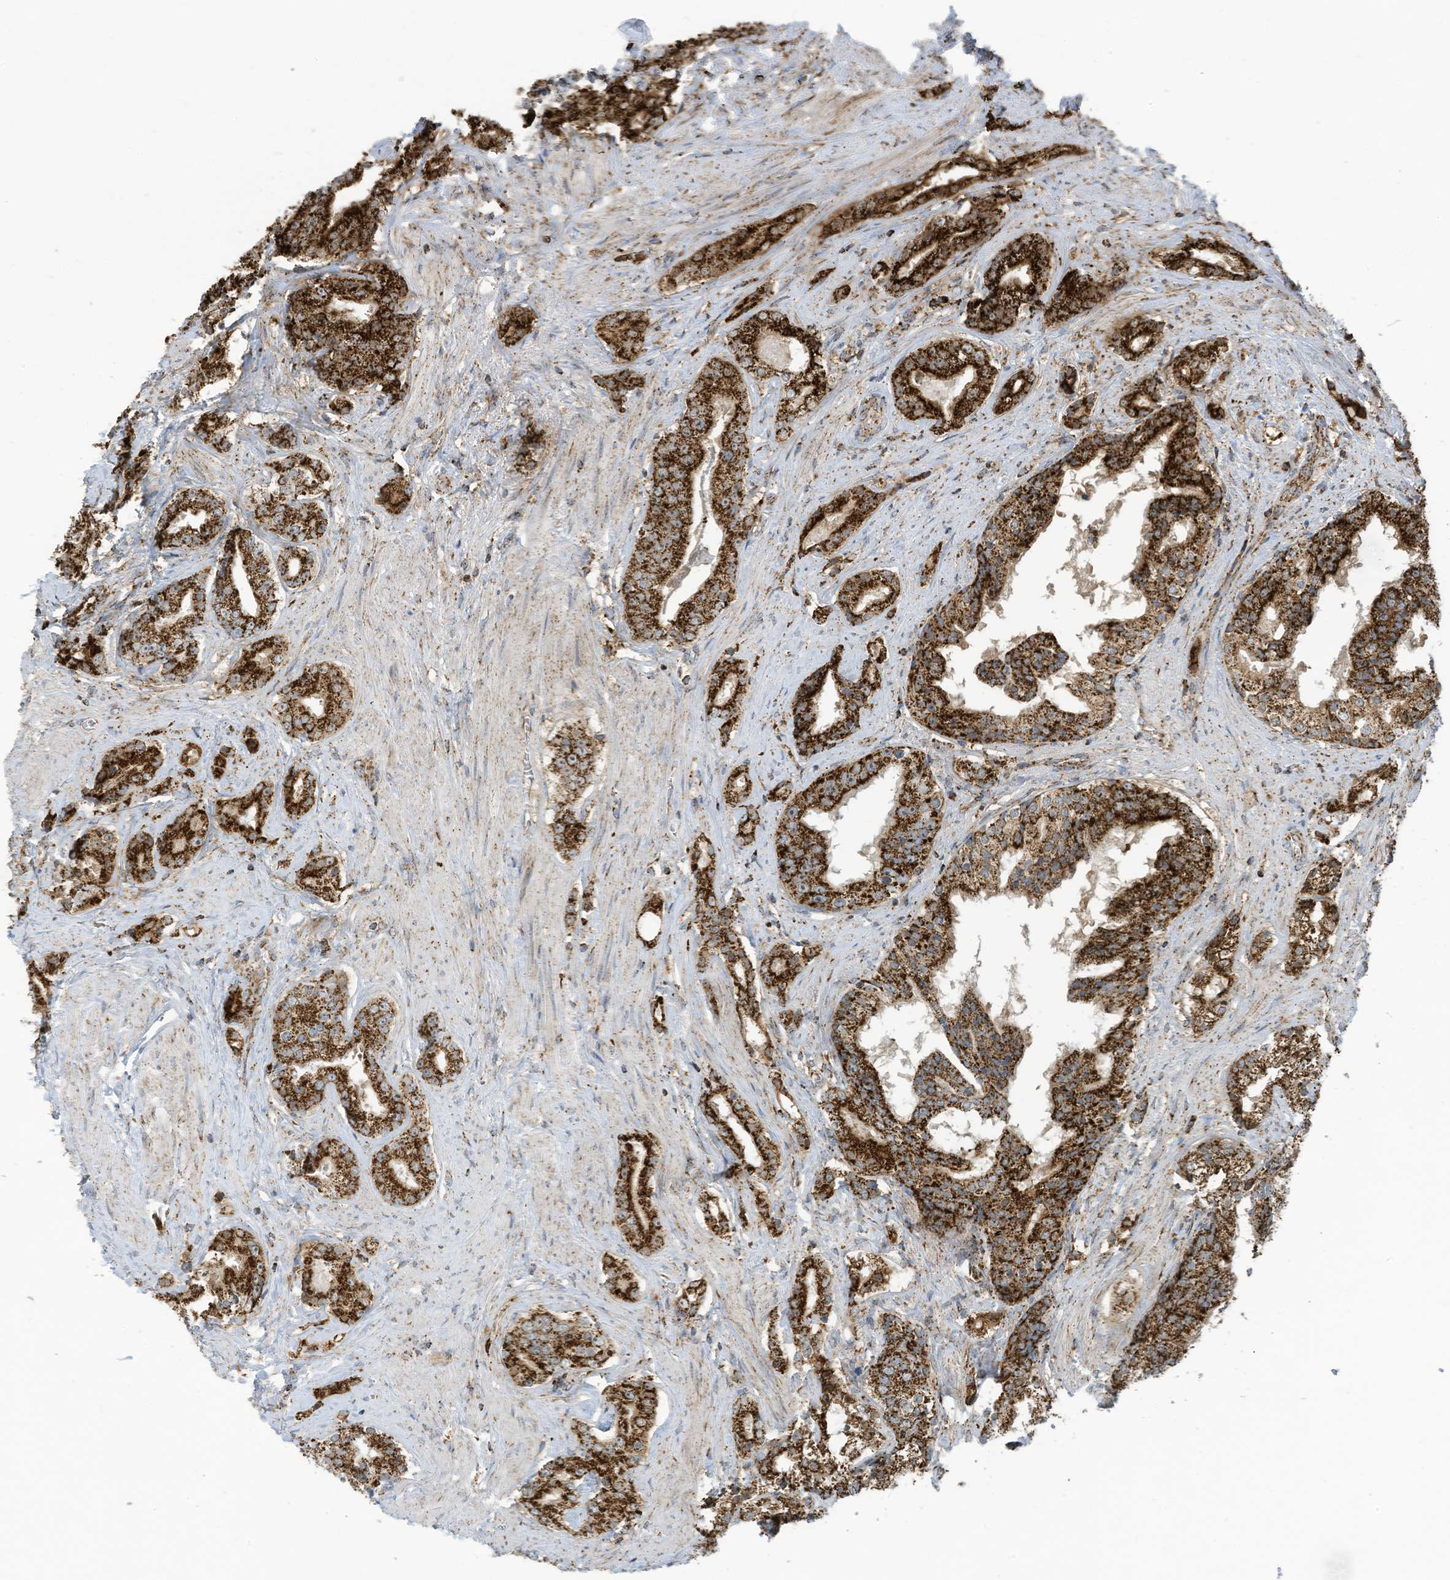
{"staining": {"intensity": "strong", "quantity": ">75%", "location": "cytoplasmic/membranous"}, "tissue": "prostate cancer", "cell_type": "Tumor cells", "image_type": "cancer", "snomed": [{"axis": "morphology", "description": "Adenocarcinoma, High grade"}, {"axis": "topography", "description": "Prostate"}], "caption": "About >75% of tumor cells in prostate cancer (adenocarcinoma (high-grade)) exhibit strong cytoplasmic/membranous protein expression as visualized by brown immunohistochemical staining.", "gene": "COX10", "patient": {"sex": "male", "age": 58}}